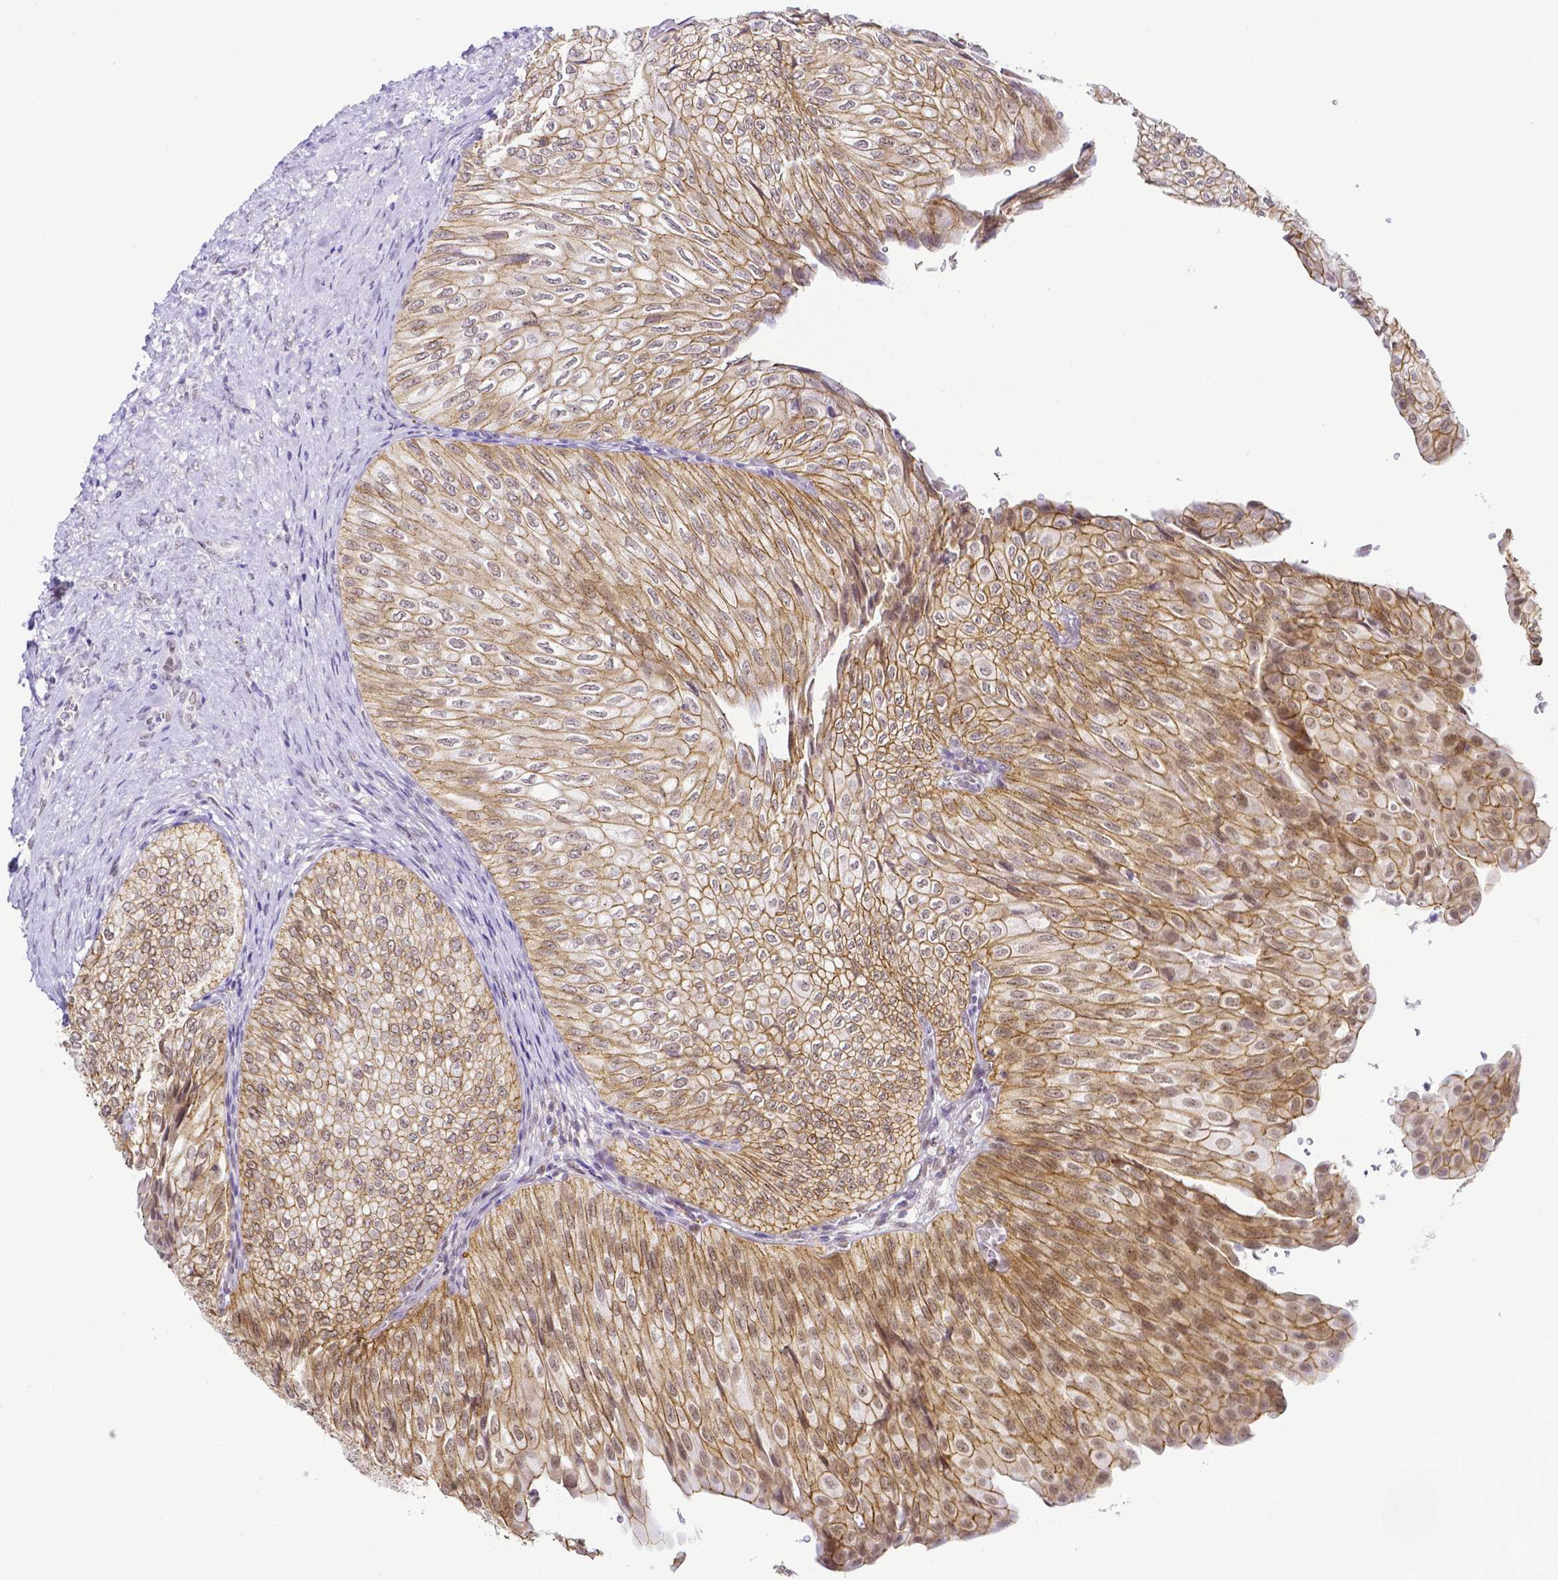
{"staining": {"intensity": "moderate", "quantity": ">75%", "location": "cytoplasmic/membranous,nuclear"}, "tissue": "urothelial cancer", "cell_type": "Tumor cells", "image_type": "cancer", "snomed": [{"axis": "morphology", "description": "Urothelial carcinoma, NOS"}, {"axis": "topography", "description": "Urinary bladder"}], "caption": "Immunohistochemical staining of human transitional cell carcinoma shows moderate cytoplasmic/membranous and nuclear protein expression in approximately >75% of tumor cells.", "gene": "FAM83G", "patient": {"sex": "male", "age": 62}}